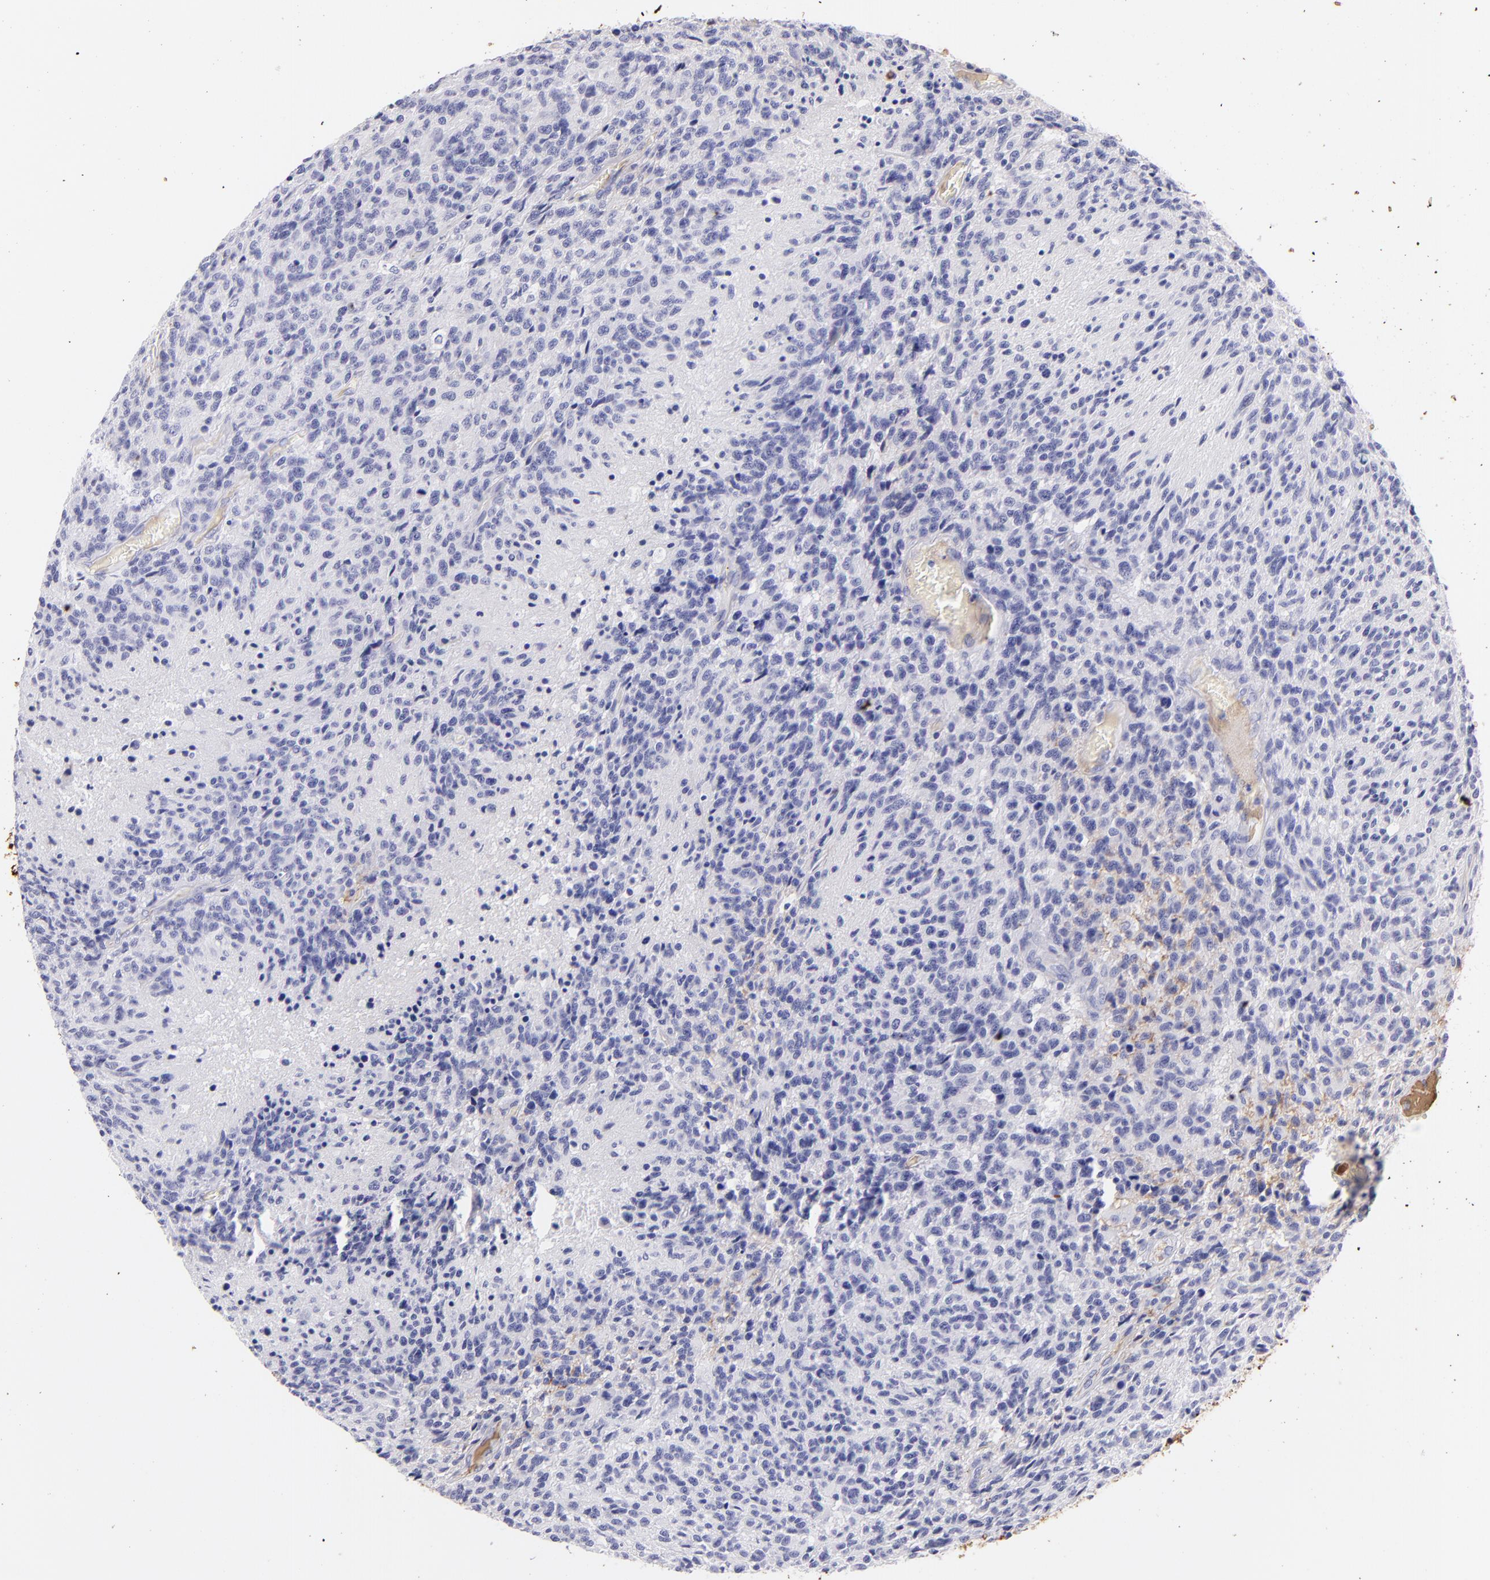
{"staining": {"intensity": "negative", "quantity": "none", "location": "none"}, "tissue": "glioma", "cell_type": "Tumor cells", "image_type": "cancer", "snomed": [{"axis": "morphology", "description": "Glioma, malignant, High grade"}, {"axis": "topography", "description": "Brain"}], "caption": "Glioma was stained to show a protein in brown. There is no significant expression in tumor cells. The staining was performed using DAB to visualize the protein expression in brown, while the nuclei were stained in blue with hematoxylin (Magnification: 20x).", "gene": "FGB", "patient": {"sex": "male", "age": 36}}